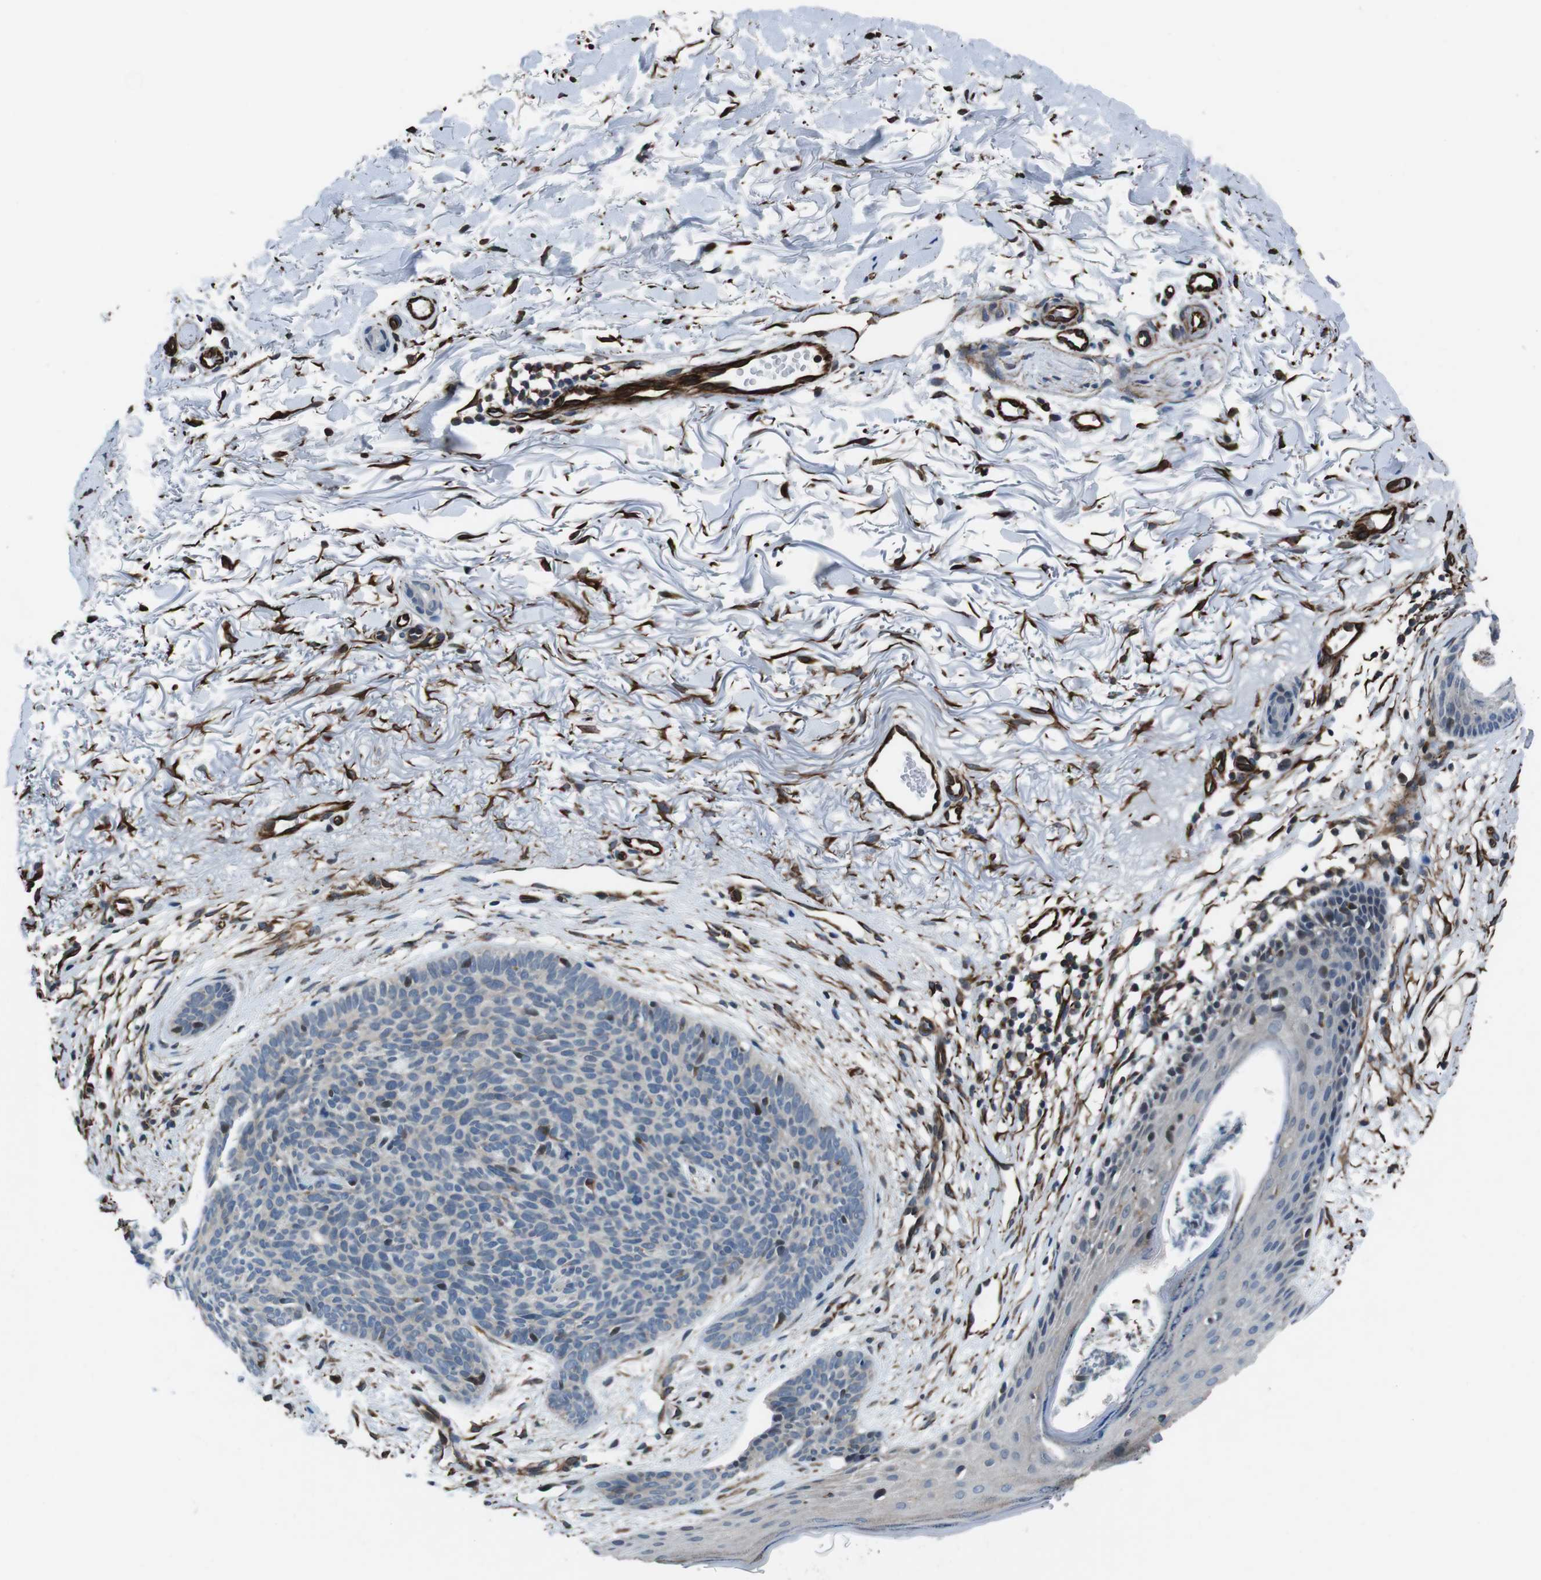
{"staining": {"intensity": "negative", "quantity": "none", "location": "none"}, "tissue": "skin cancer", "cell_type": "Tumor cells", "image_type": "cancer", "snomed": [{"axis": "morphology", "description": "Normal tissue, NOS"}, {"axis": "morphology", "description": "Basal cell carcinoma"}, {"axis": "topography", "description": "Skin"}], "caption": "Immunohistochemistry of human skin basal cell carcinoma reveals no staining in tumor cells. Nuclei are stained in blue.", "gene": "LRRC49", "patient": {"sex": "female", "age": 70}}